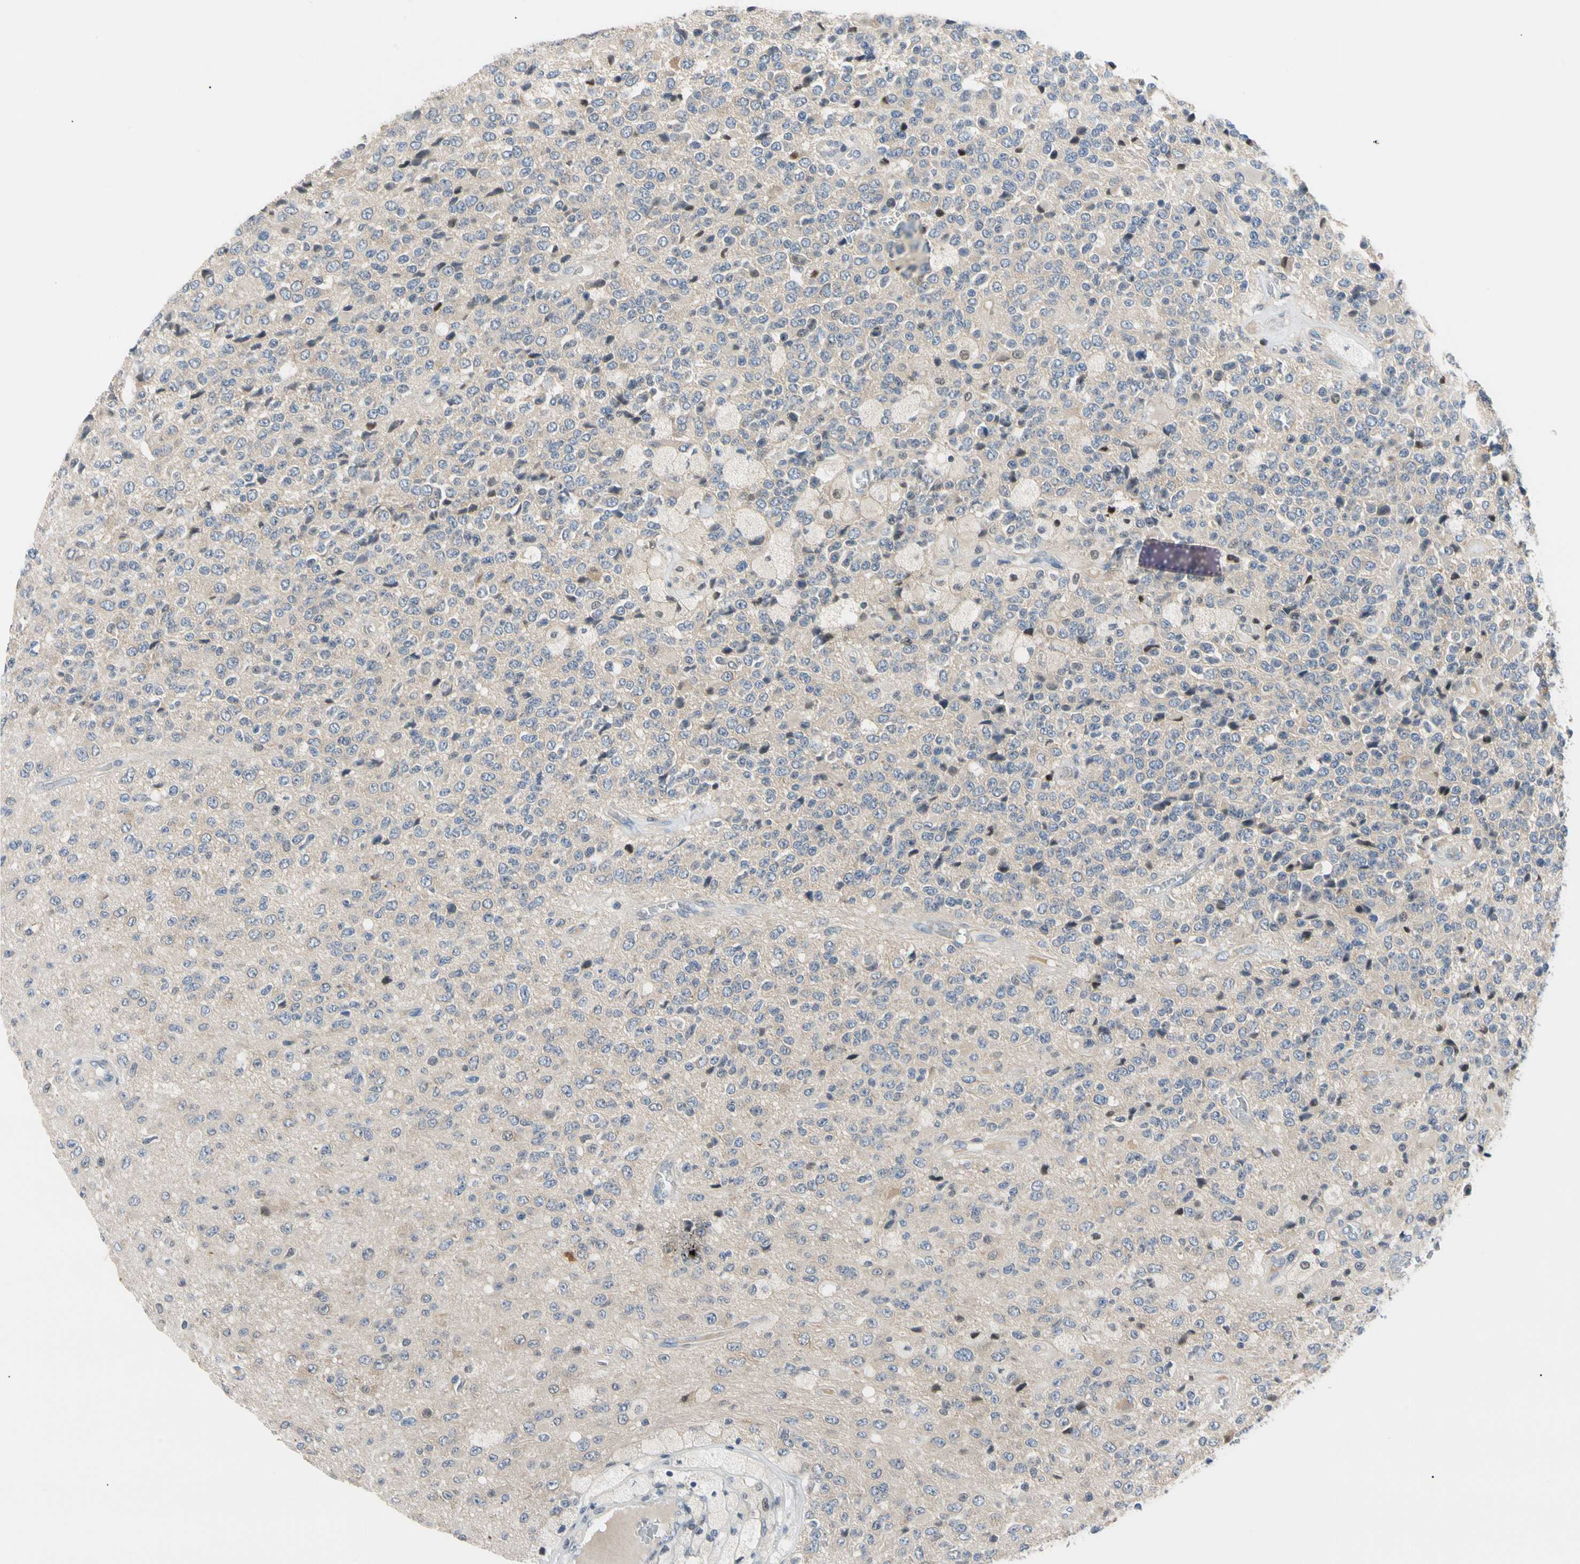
{"staining": {"intensity": "weak", "quantity": "25%-75%", "location": "cytoplasmic/membranous"}, "tissue": "glioma", "cell_type": "Tumor cells", "image_type": "cancer", "snomed": [{"axis": "morphology", "description": "Glioma, malignant, High grade"}, {"axis": "topography", "description": "pancreas cauda"}], "caption": "There is low levels of weak cytoplasmic/membranous positivity in tumor cells of high-grade glioma (malignant), as demonstrated by immunohistochemical staining (brown color).", "gene": "SEC23B", "patient": {"sex": "male", "age": 60}}